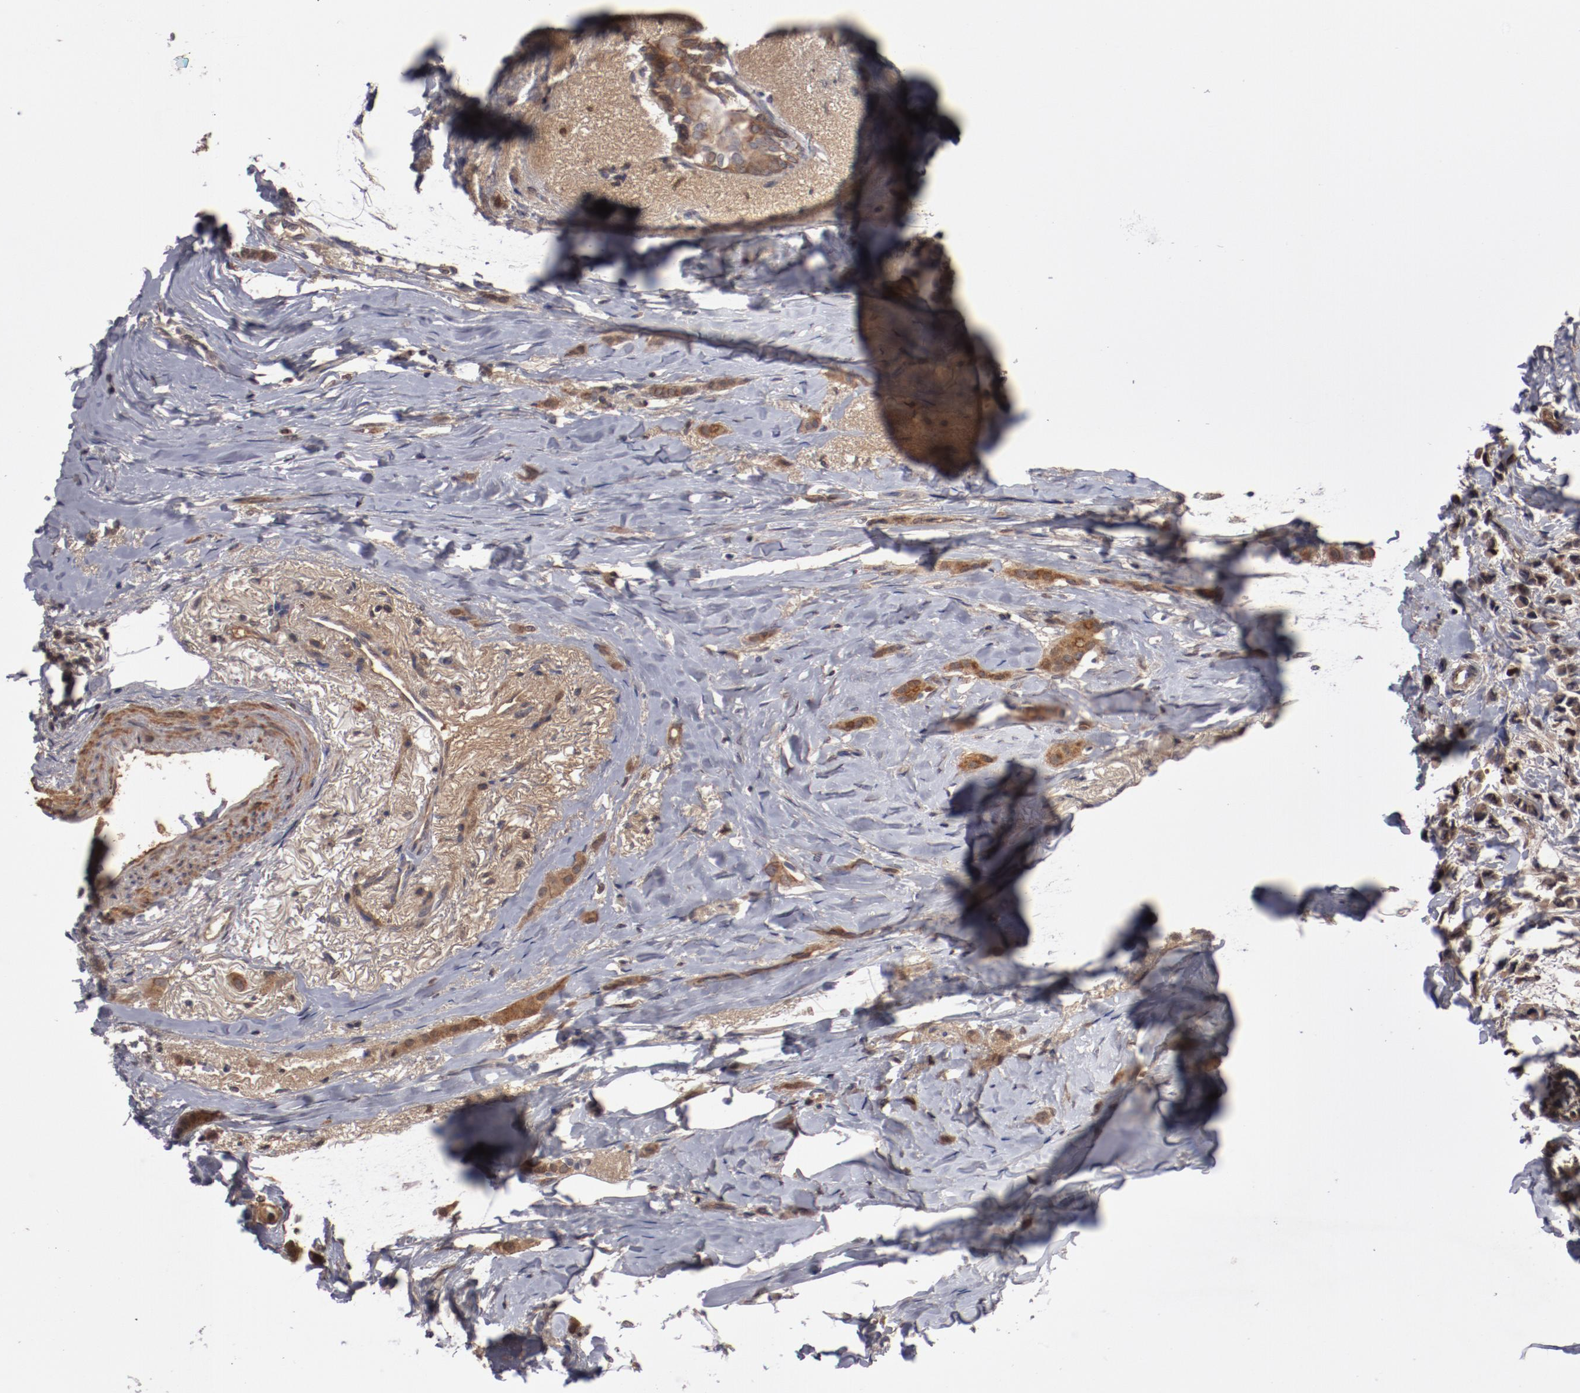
{"staining": {"intensity": "moderate", "quantity": ">75%", "location": "cytoplasmic/membranous"}, "tissue": "breast cancer", "cell_type": "Tumor cells", "image_type": "cancer", "snomed": [{"axis": "morphology", "description": "Lobular carcinoma"}, {"axis": "topography", "description": "Breast"}], "caption": "This is a micrograph of immunohistochemistry staining of breast cancer (lobular carcinoma), which shows moderate expression in the cytoplasmic/membranous of tumor cells.", "gene": "SERPINA7", "patient": {"sex": "female", "age": 55}}